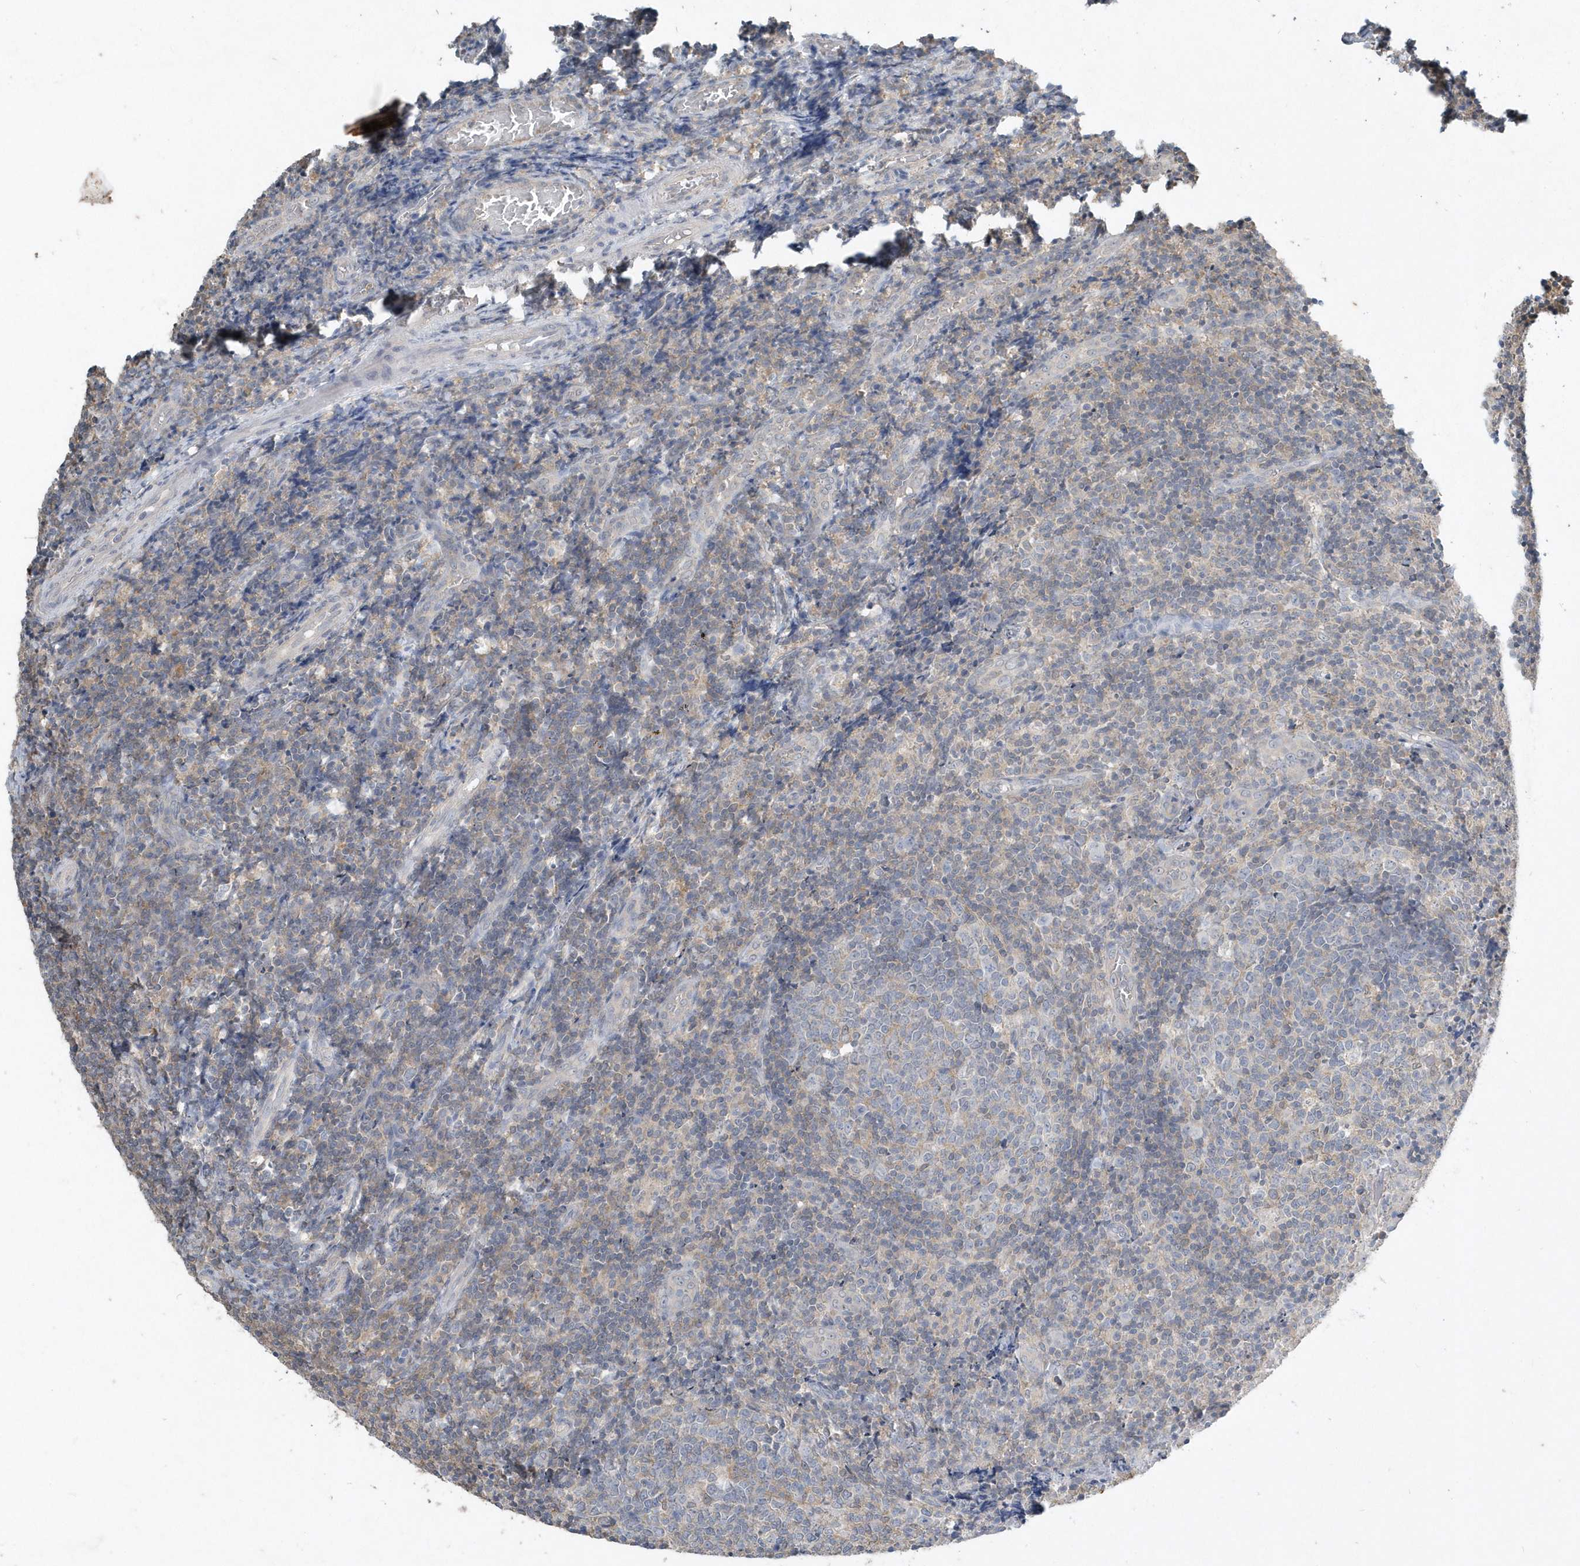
{"staining": {"intensity": "weak", "quantity": "<25%", "location": "cytoplasmic/membranous"}, "tissue": "tonsil", "cell_type": "Germinal center cells", "image_type": "normal", "snomed": [{"axis": "morphology", "description": "Normal tissue, NOS"}, {"axis": "topography", "description": "Tonsil"}], "caption": "This is an immunohistochemistry (IHC) micrograph of normal tonsil. There is no expression in germinal center cells.", "gene": "AKR7A2", "patient": {"sex": "female", "age": 19}}